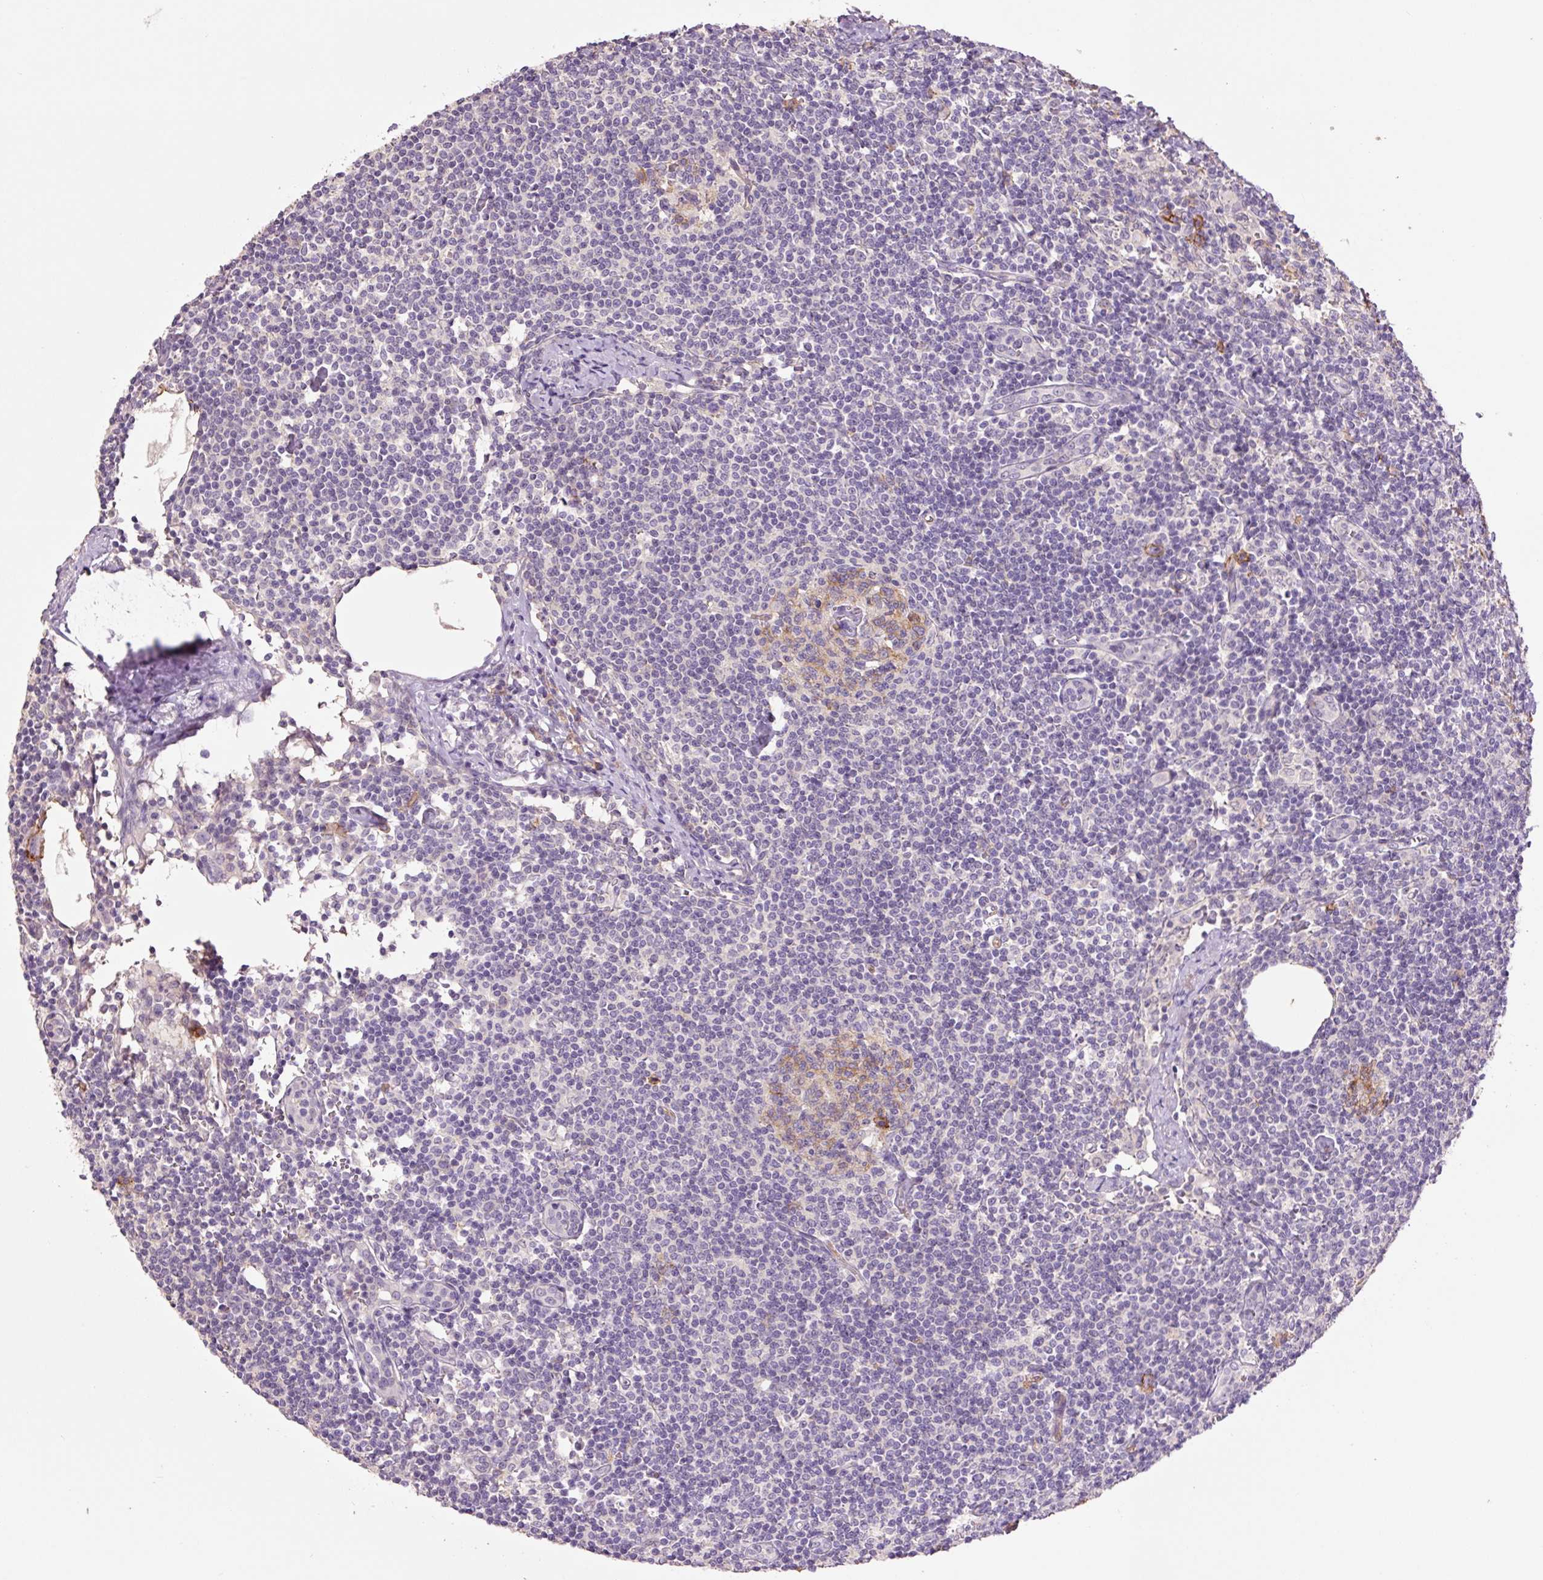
{"staining": {"intensity": "strong", "quantity": "25%-75%", "location": "cytoplasmic/membranous"}, "tissue": "lymph node", "cell_type": "Germinal center cells", "image_type": "normal", "snomed": [{"axis": "morphology", "description": "Normal tissue, NOS"}, {"axis": "topography", "description": "Lymph node"}], "caption": "Immunohistochemical staining of unremarkable human lymph node demonstrates 25%-75% levels of strong cytoplasmic/membranous protein staining in approximately 25%-75% of germinal center cells.", "gene": "SLC1A4", "patient": {"sex": "female", "age": 59}}